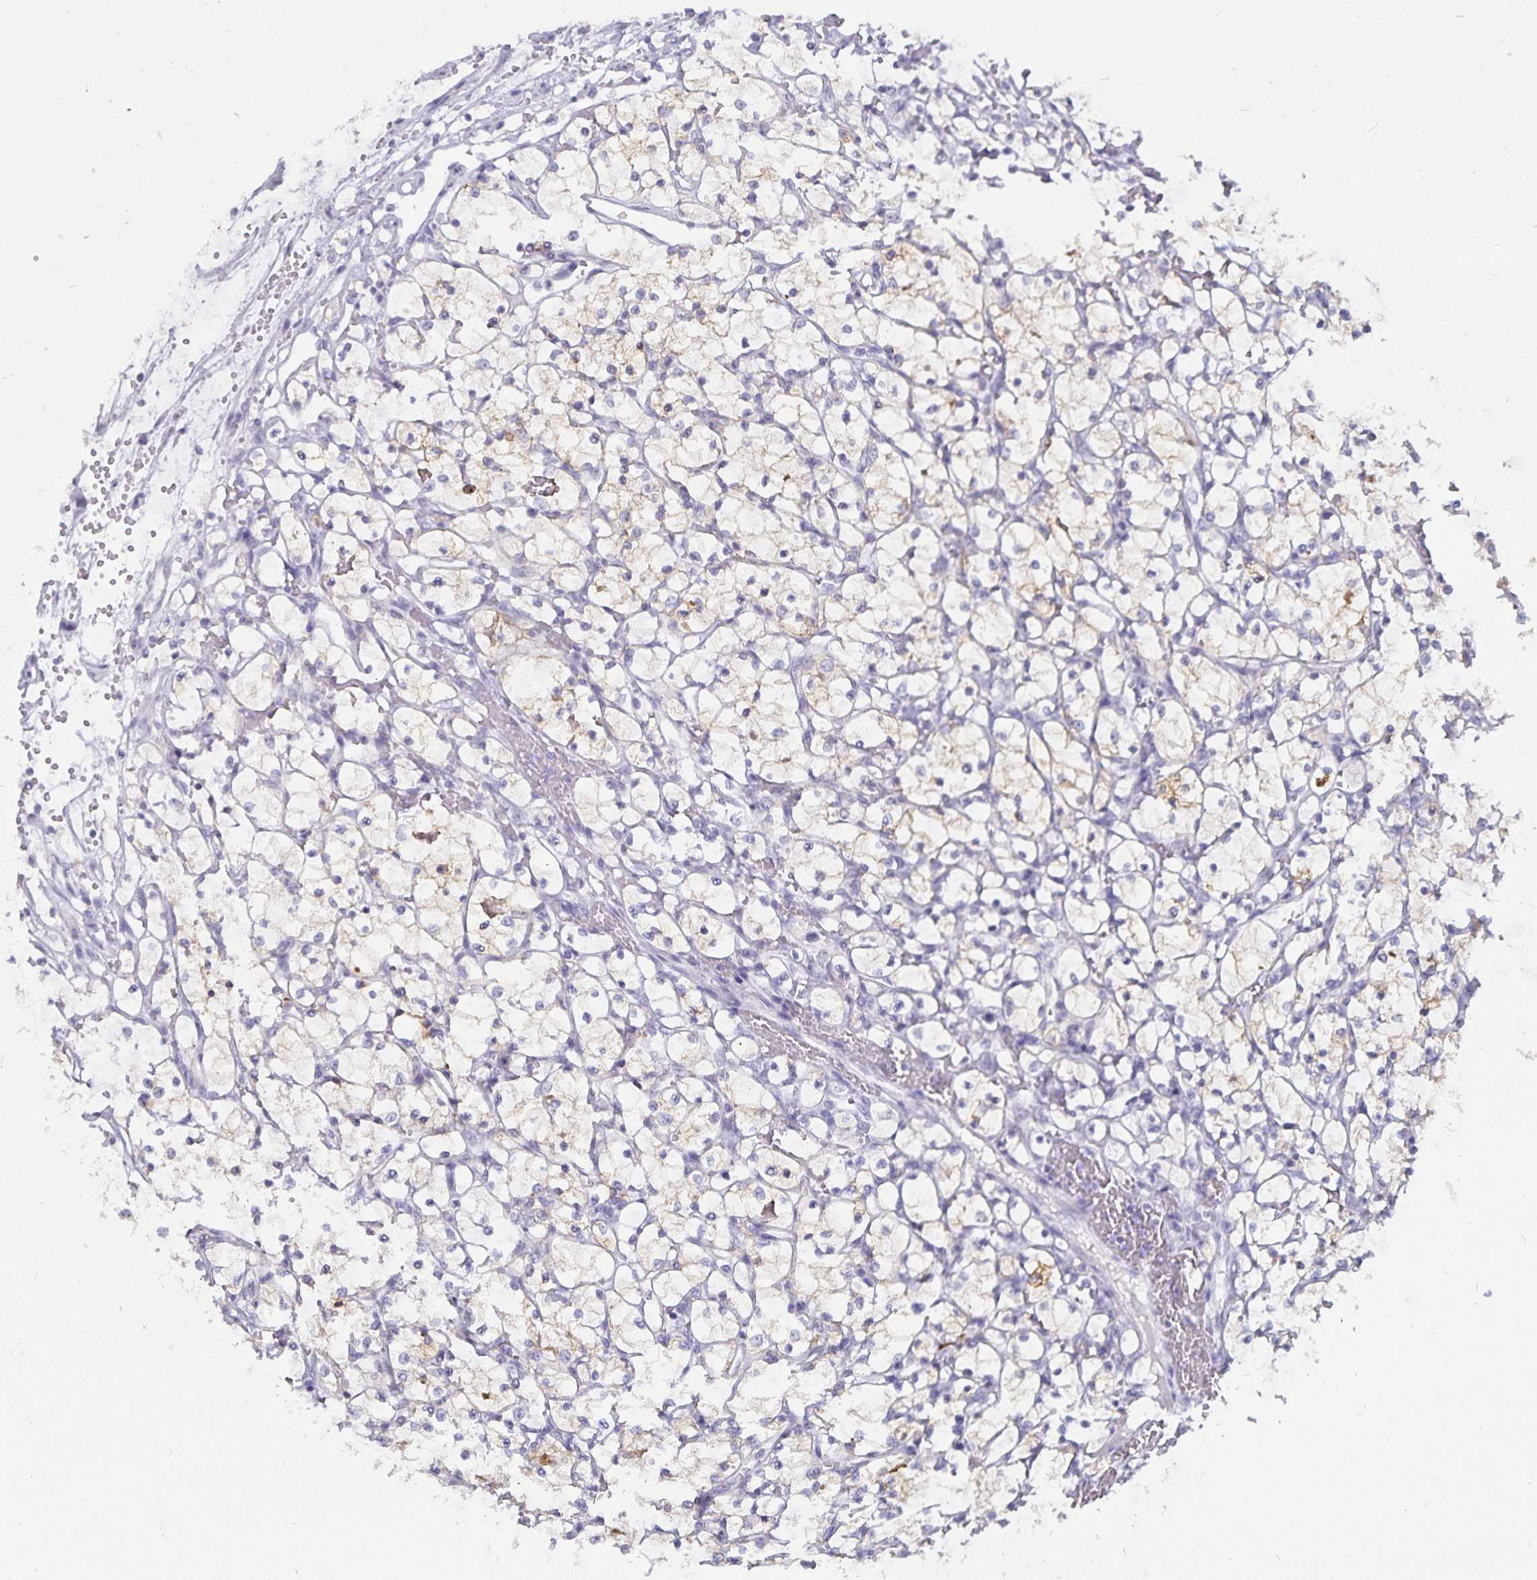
{"staining": {"intensity": "negative", "quantity": "none", "location": "none"}, "tissue": "renal cancer", "cell_type": "Tumor cells", "image_type": "cancer", "snomed": [{"axis": "morphology", "description": "Adenocarcinoma, NOS"}, {"axis": "topography", "description": "Kidney"}], "caption": "Immunohistochemistry (IHC) of renal cancer (adenocarcinoma) demonstrates no positivity in tumor cells.", "gene": "CA12", "patient": {"sex": "female", "age": 69}}